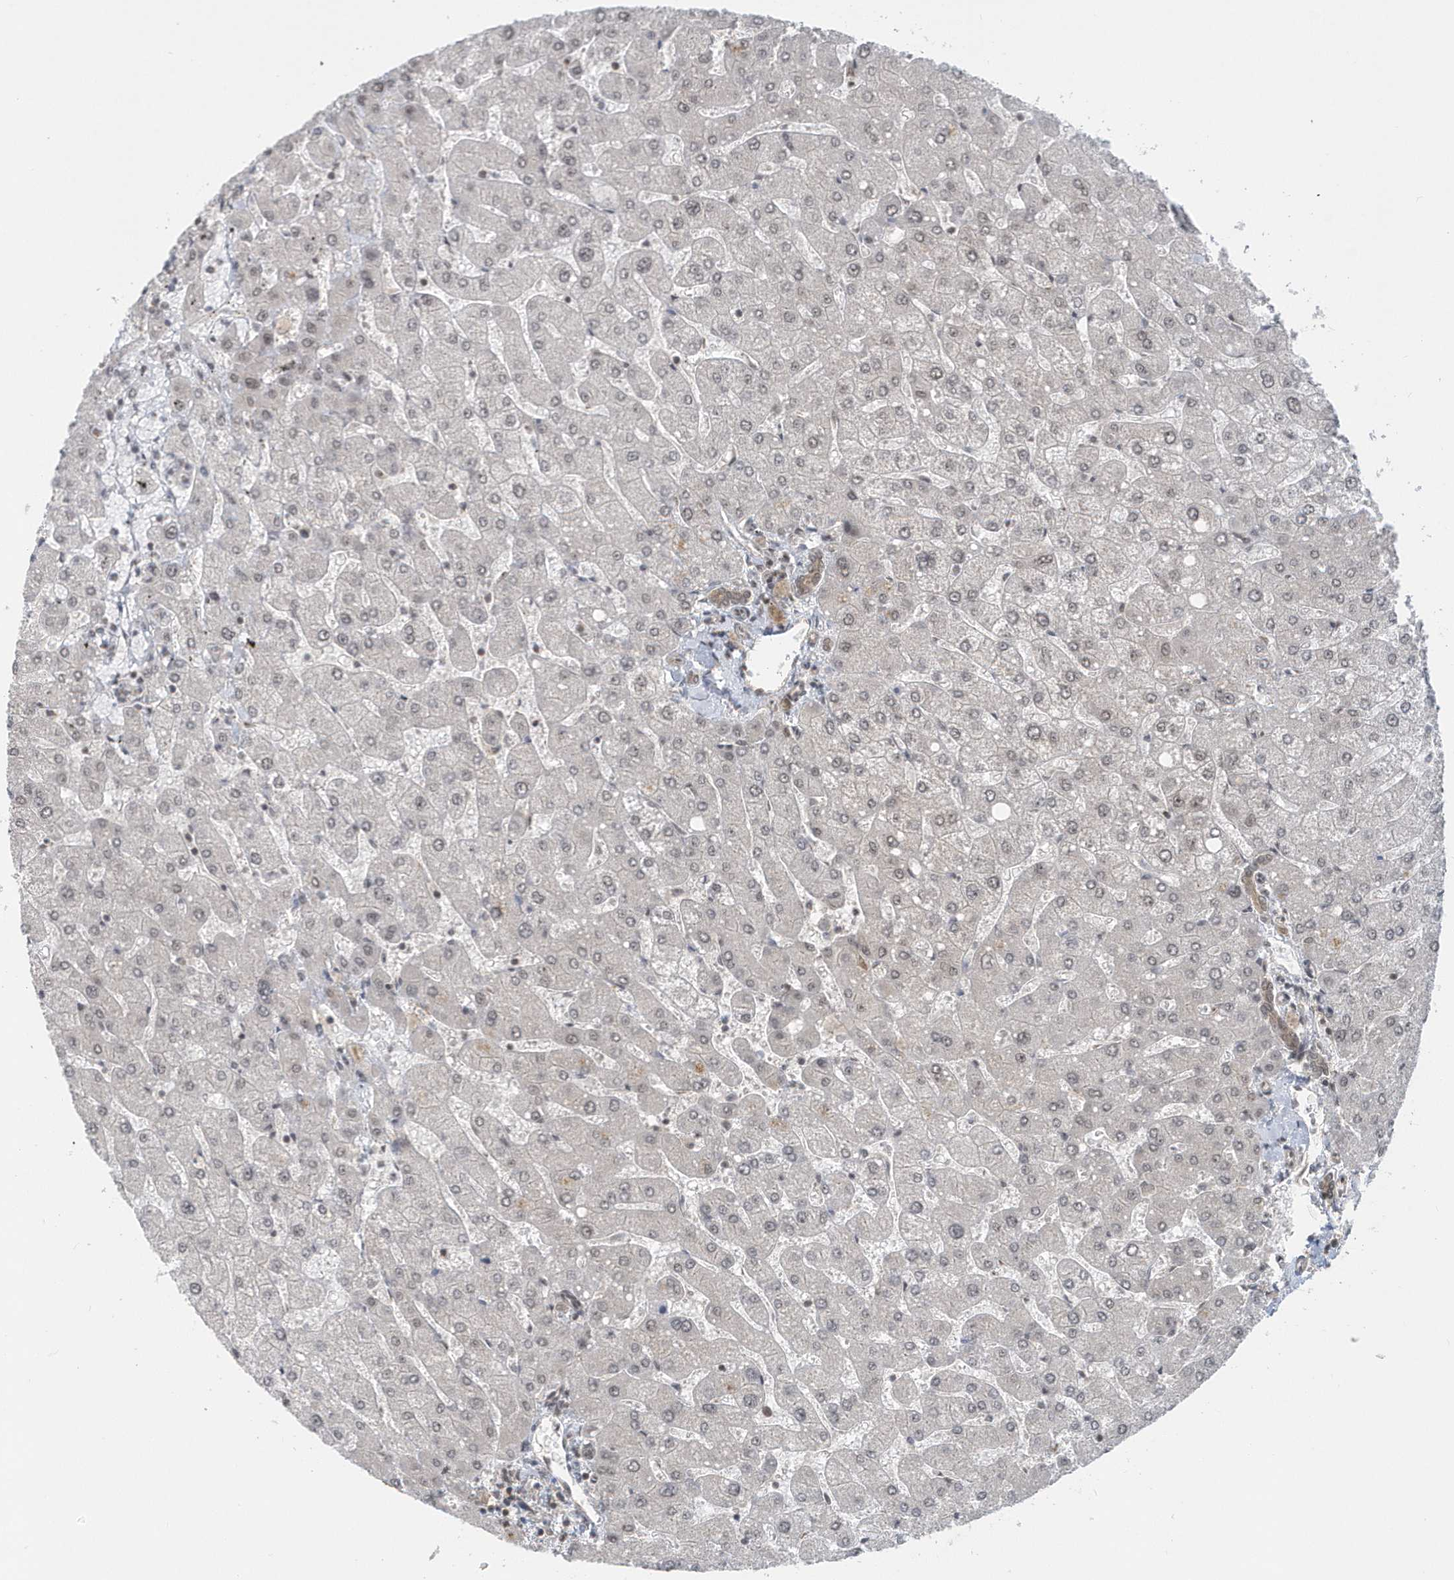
{"staining": {"intensity": "moderate", "quantity": ">75%", "location": "cytoplasmic/membranous,nuclear"}, "tissue": "liver", "cell_type": "Cholangiocytes", "image_type": "normal", "snomed": [{"axis": "morphology", "description": "Normal tissue, NOS"}, {"axis": "topography", "description": "Liver"}], "caption": "Cholangiocytes display moderate cytoplasmic/membranous,nuclear positivity in about >75% of cells in benign liver. (Stains: DAB in brown, nuclei in blue, Microscopy: brightfield microscopy at high magnification).", "gene": "SEPHS1", "patient": {"sex": "male", "age": 55}}